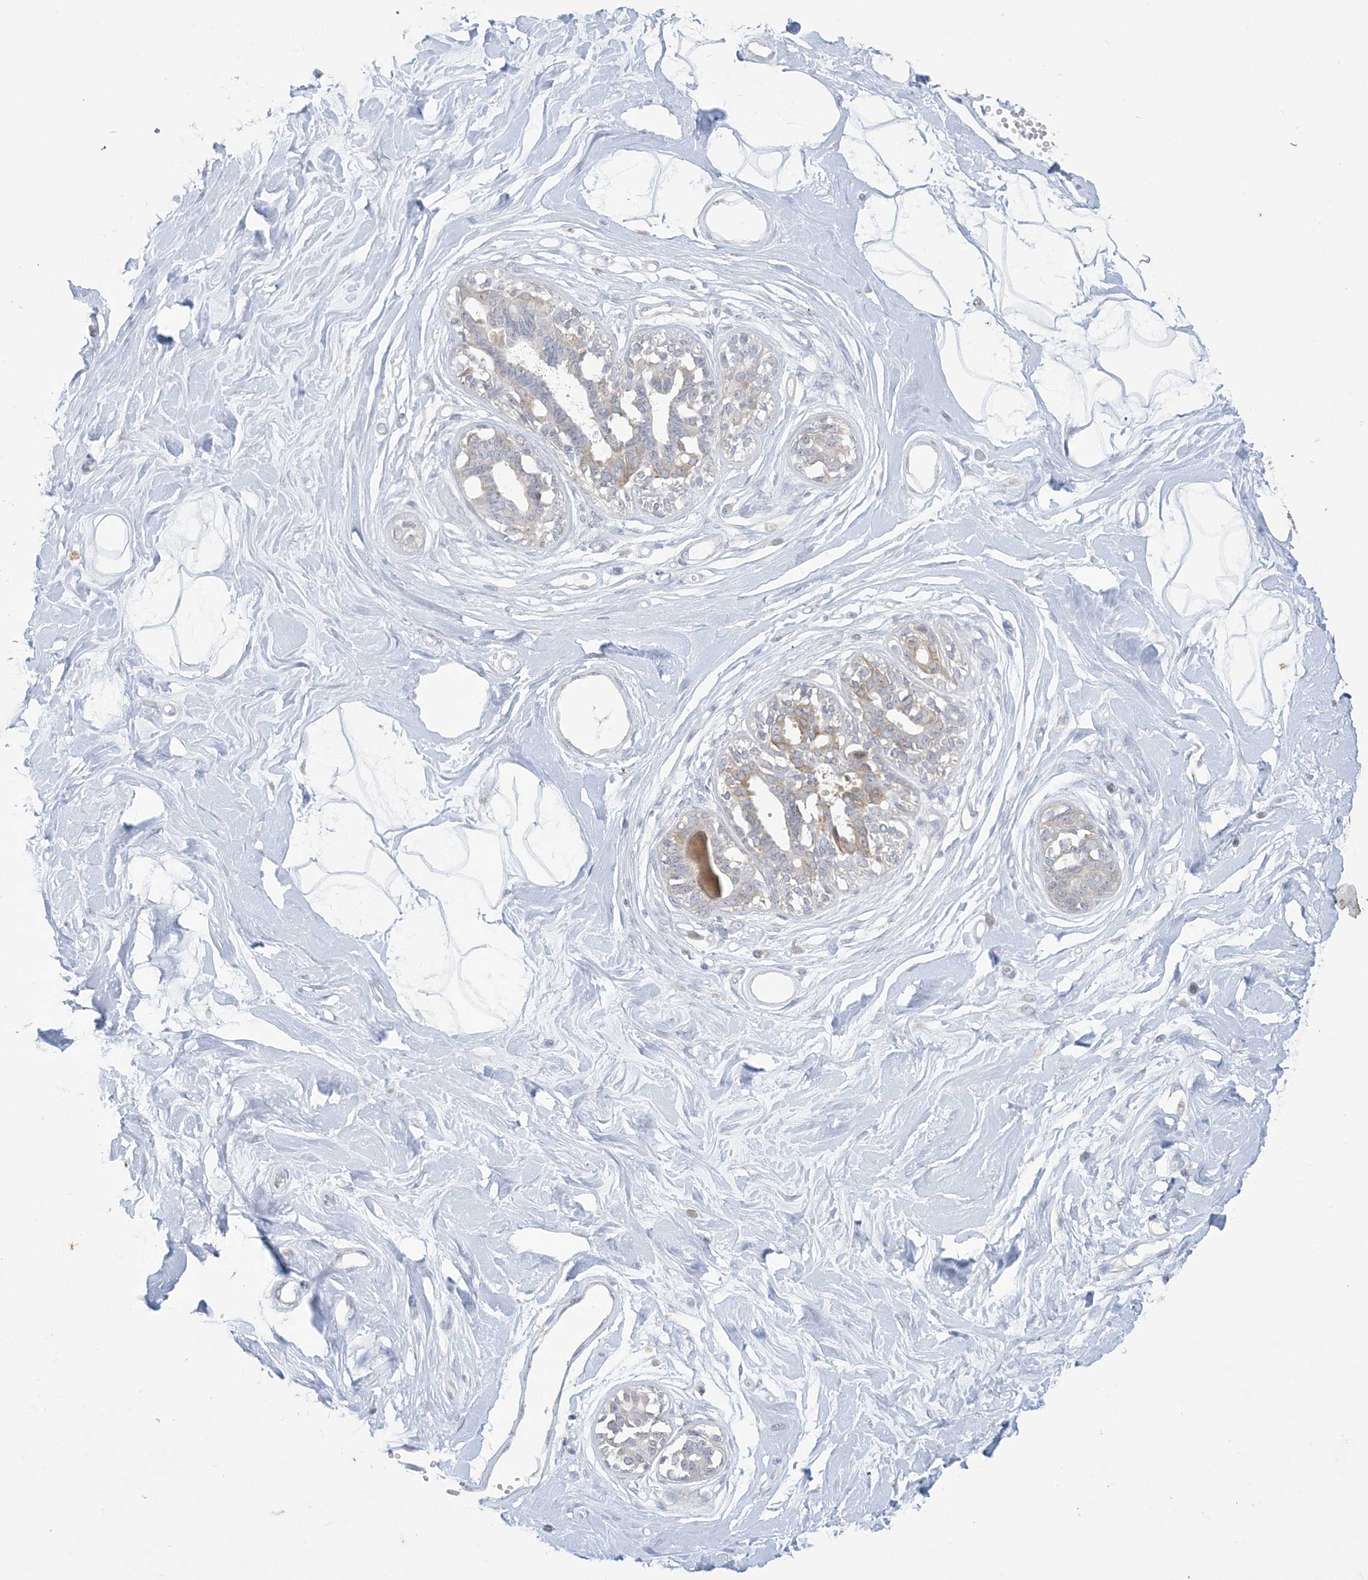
{"staining": {"intensity": "negative", "quantity": "none", "location": "none"}, "tissue": "breast", "cell_type": "Adipocytes", "image_type": "normal", "snomed": [{"axis": "morphology", "description": "Normal tissue, NOS"}, {"axis": "topography", "description": "Breast"}], "caption": "Adipocytes are negative for protein expression in benign human breast. Brightfield microscopy of immunohistochemistry (IHC) stained with DAB (brown) and hematoxylin (blue), captured at high magnification.", "gene": "KIF3A", "patient": {"sex": "female", "age": 45}}